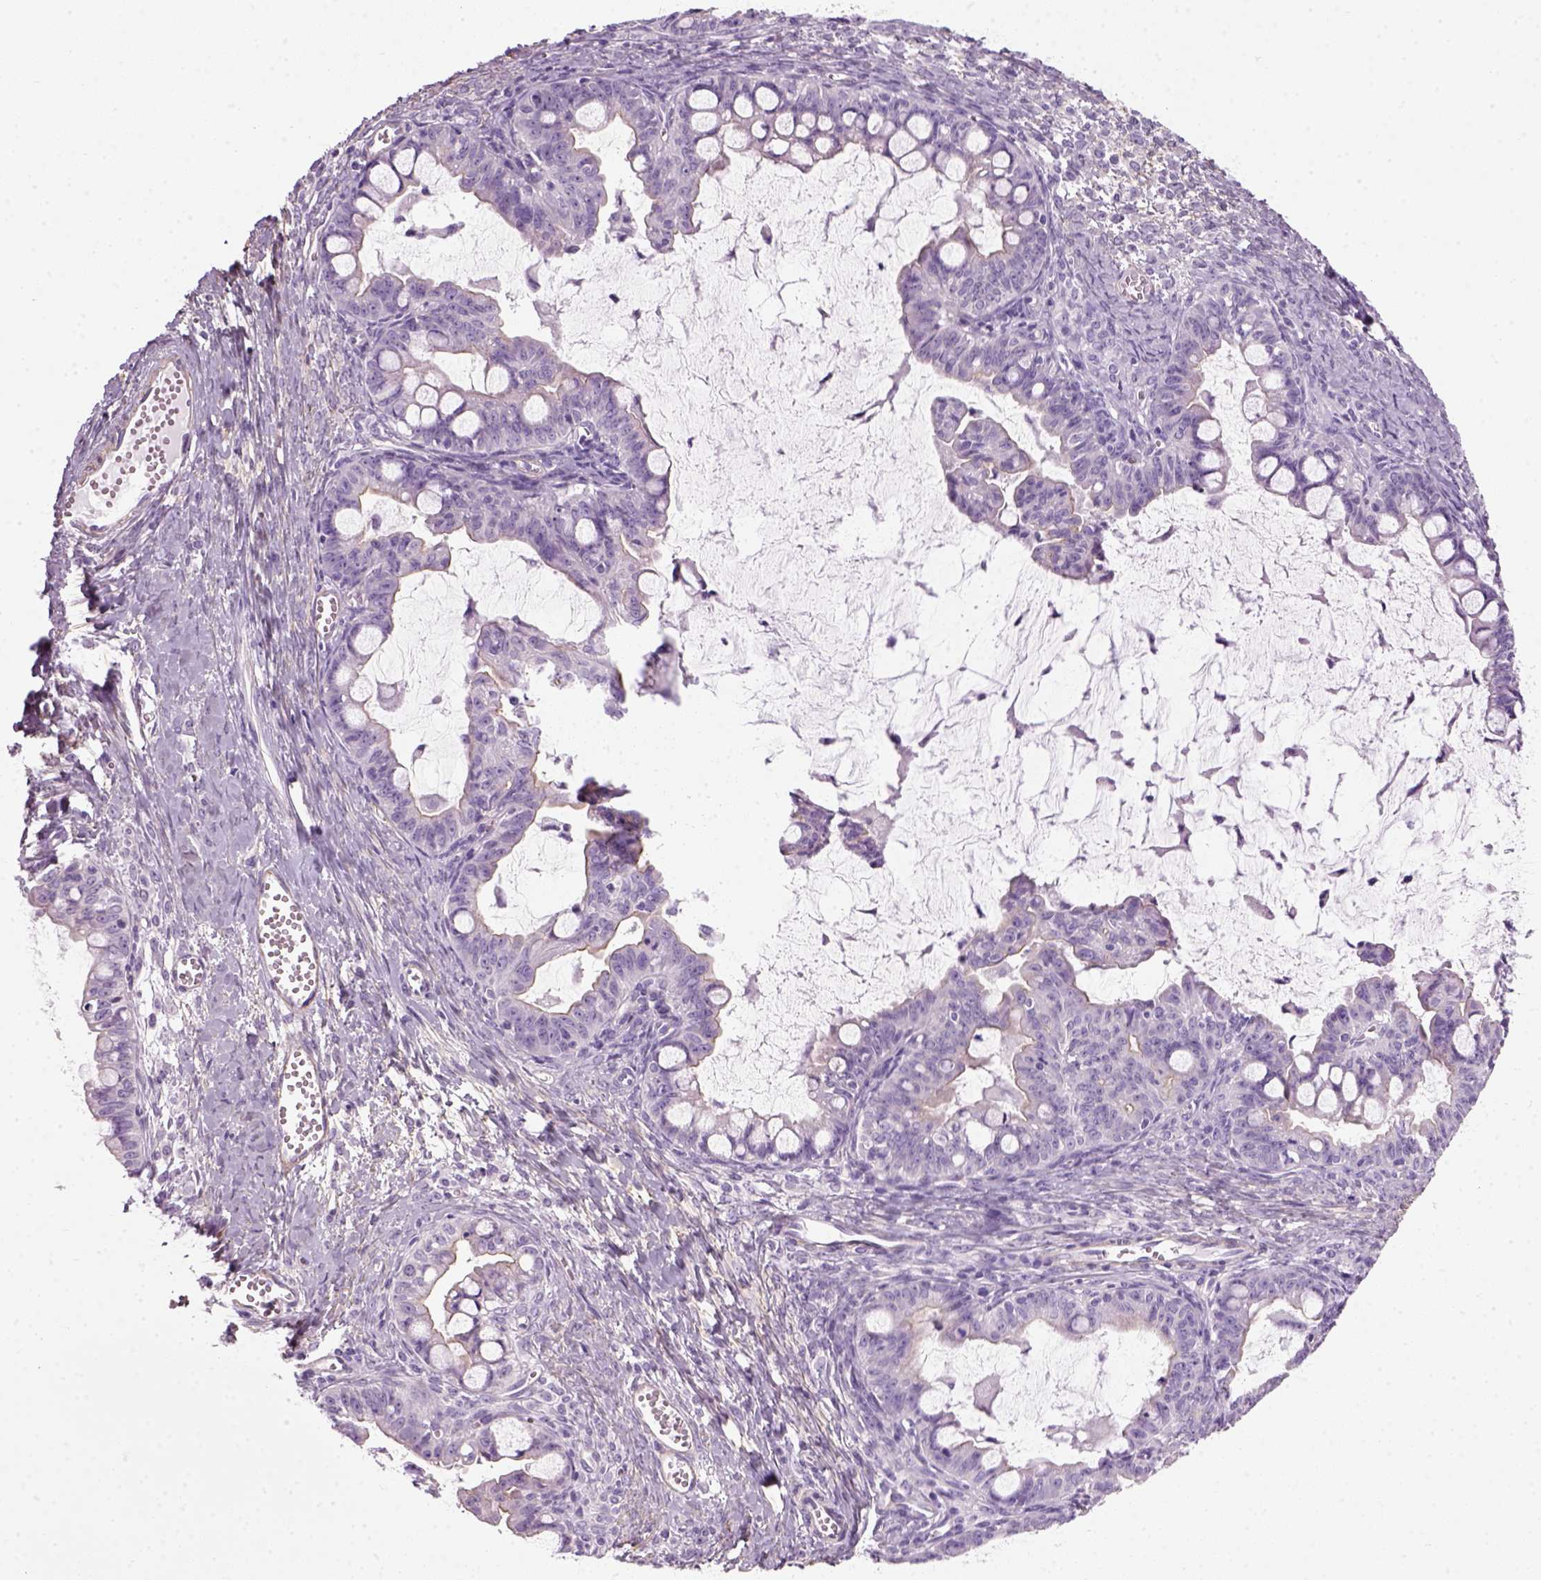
{"staining": {"intensity": "negative", "quantity": "none", "location": "none"}, "tissue": "ovarian cancer", "cell_type": "Tumor cells", "image_type": "cancer", "snomed": [{"axis": "morphology", "description": "Cystadenocarcinoma, mucinous, NOS"}, {"axis": "topography", "description": "Ovary"}], "caption": "Tumor cells show no significant protein expression in ovarian cancer.", "gene": "FAM161A", "patient": {"sex": "female", "age": 63}}